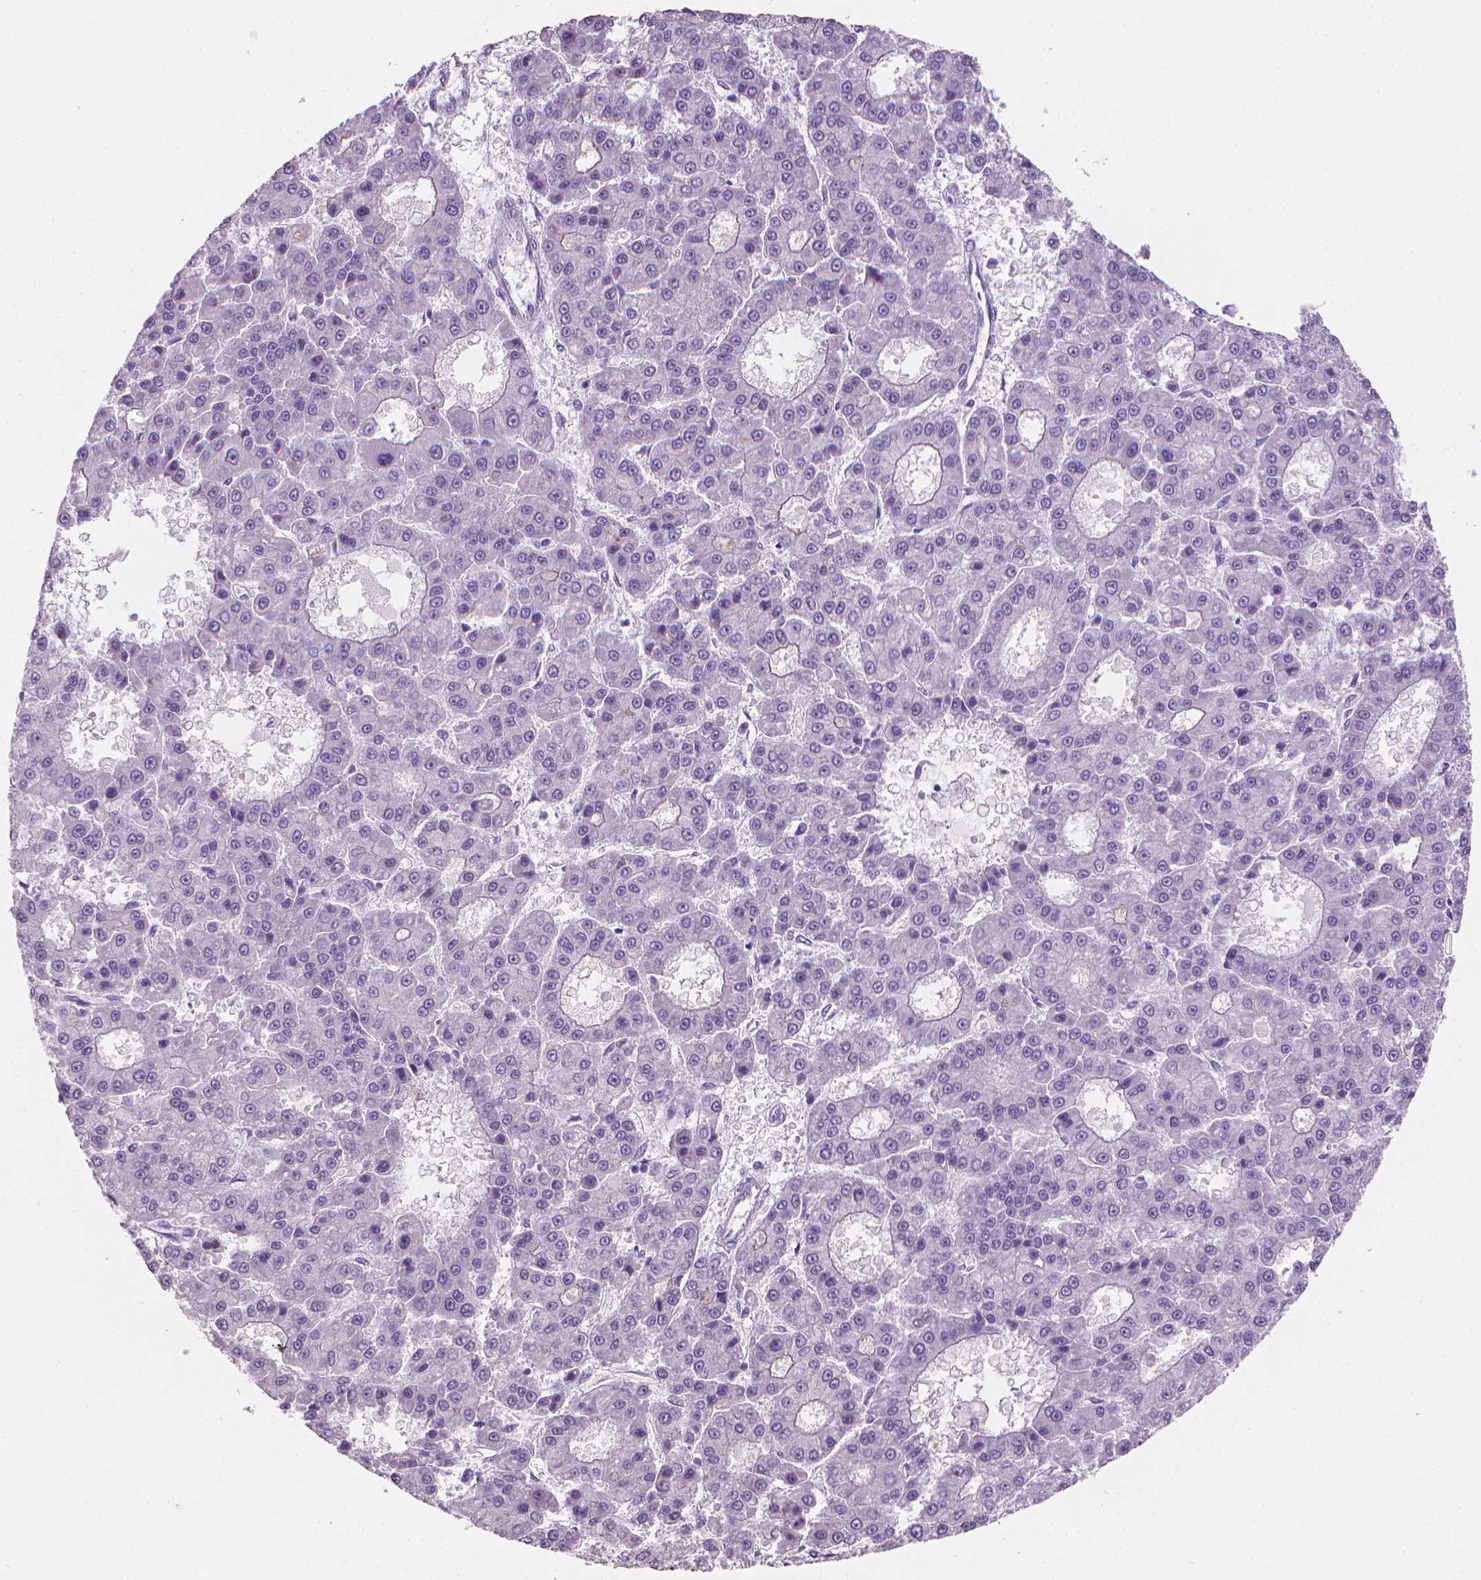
{"staining": {"intensity": "negative", "quantity": "none", "location": "none"}, "tissue": "liver cancer", "cell_type": "Tumor cells", "image_type": "cancer", "snomed": [{"axis": "morphology", "description": "Carcinoma, Hepatocellular, NOS"}, {"axis": "topography", "description": "Liver"}], "caption": "Tumor cells are negative for brown protein staining in liver cancer (hepatocellular carcinoma). (DAB (3,3'-diaminobenzidine) immunohistochemistry, high magnification).", "gene": "MUC1", "patient": {"sex": "male", "age": 70}}